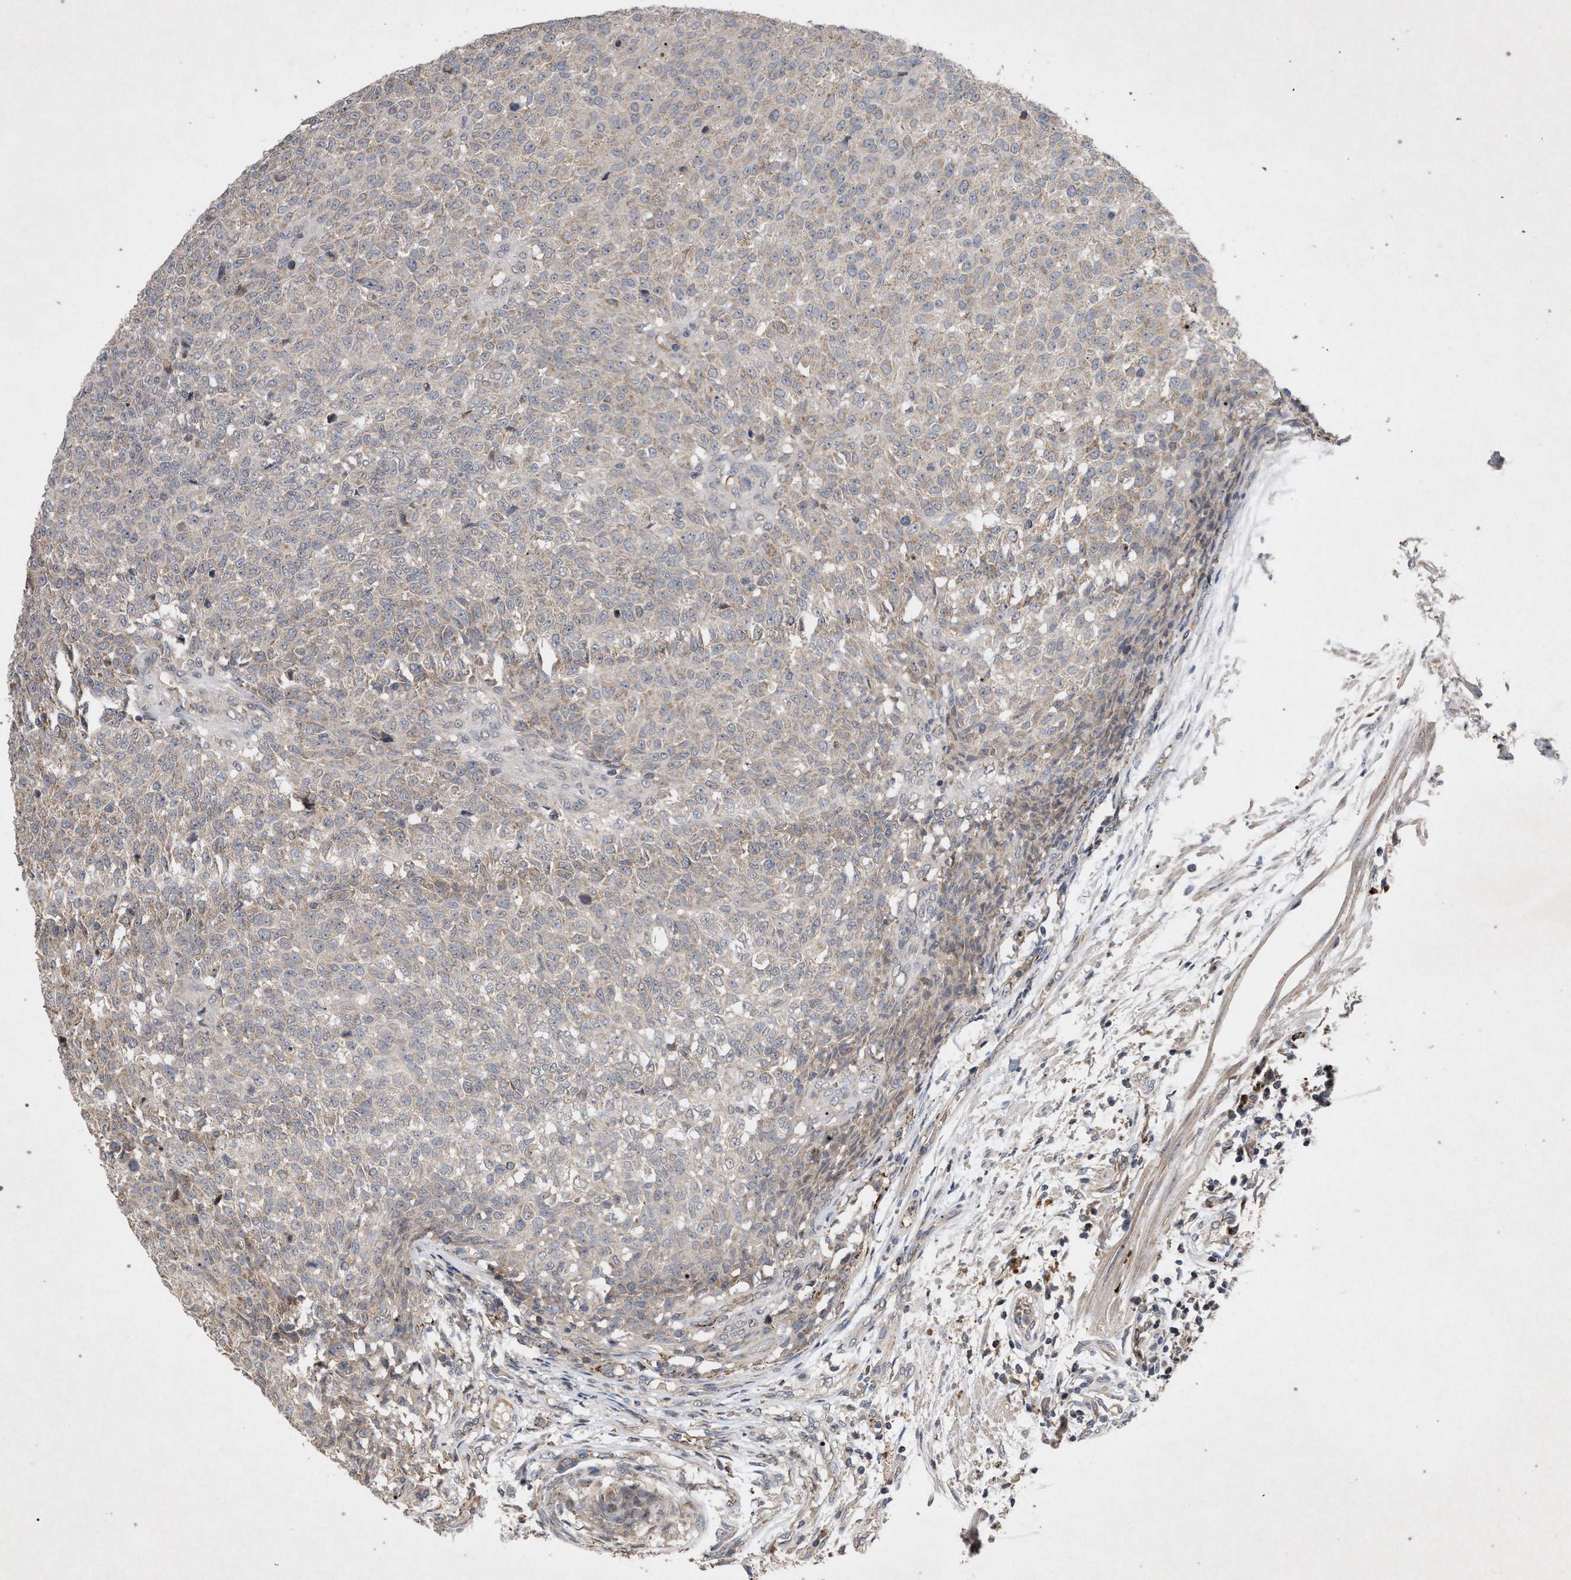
{"staining": {"intensity": "negative", "quantity": "none", "location": "none"}, "tissue": "testis cancer", "cell_type": "Tumor cells", "image_type": "cancer", "snomed": [{"axis": "morphology", "description": "Seminoma, NOS"}, {"axis": "topography", "description": "Testis"}], "caption": "Immunohistochemical staining of human testis cancer (seminoma) displays no significant positivity in tumor cells. The staining is performed using DAB brown chromogen with nuclei counter-stained in using hematoxylin.", "gene": "PKD2L1", "patient": {"sex": "male", "age": 59}}